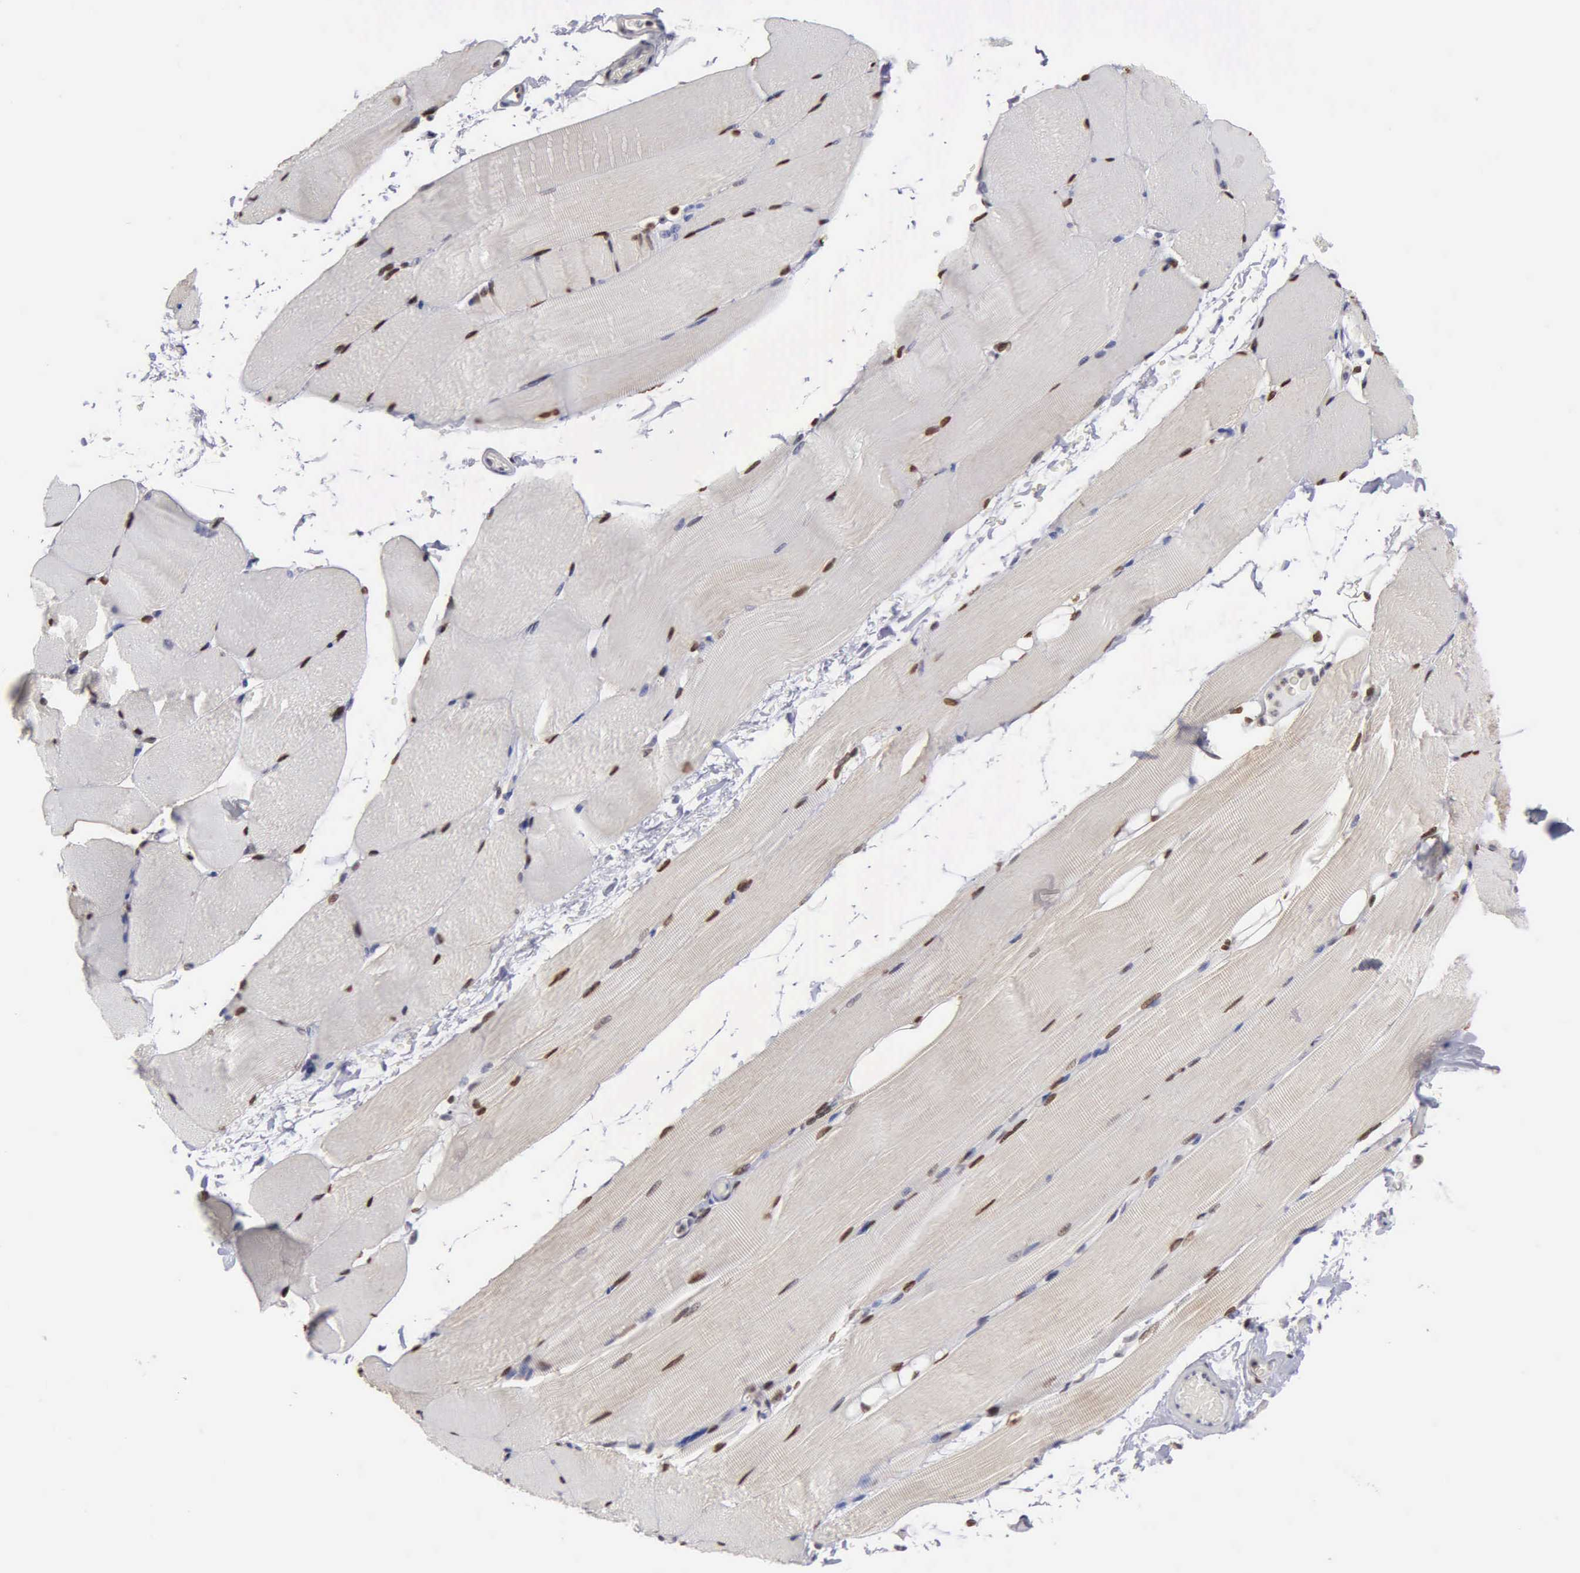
{"staining": {"intensity": "strong", "quantity": ">75%", "location": "nuclear"}, "tissue": "skeletal muscle", "cell_type": "Myocytes", "image_type": "normal", "snomed": [{"axis": "morphology", "description": "Normal tissue, NOS"}, {"axis": "topography", "description": "Skeletal muscle"}, {"axis": "topography", "description": "Parathyroid gland"}], "caption": "DAB immunohistochemical staining of benign human skeletal muscle demonstrates strong nuclear protein expression in about >75% of myocytes.", "gene": "CCNG1", "patient": {"sex": "female", "age": 37}}